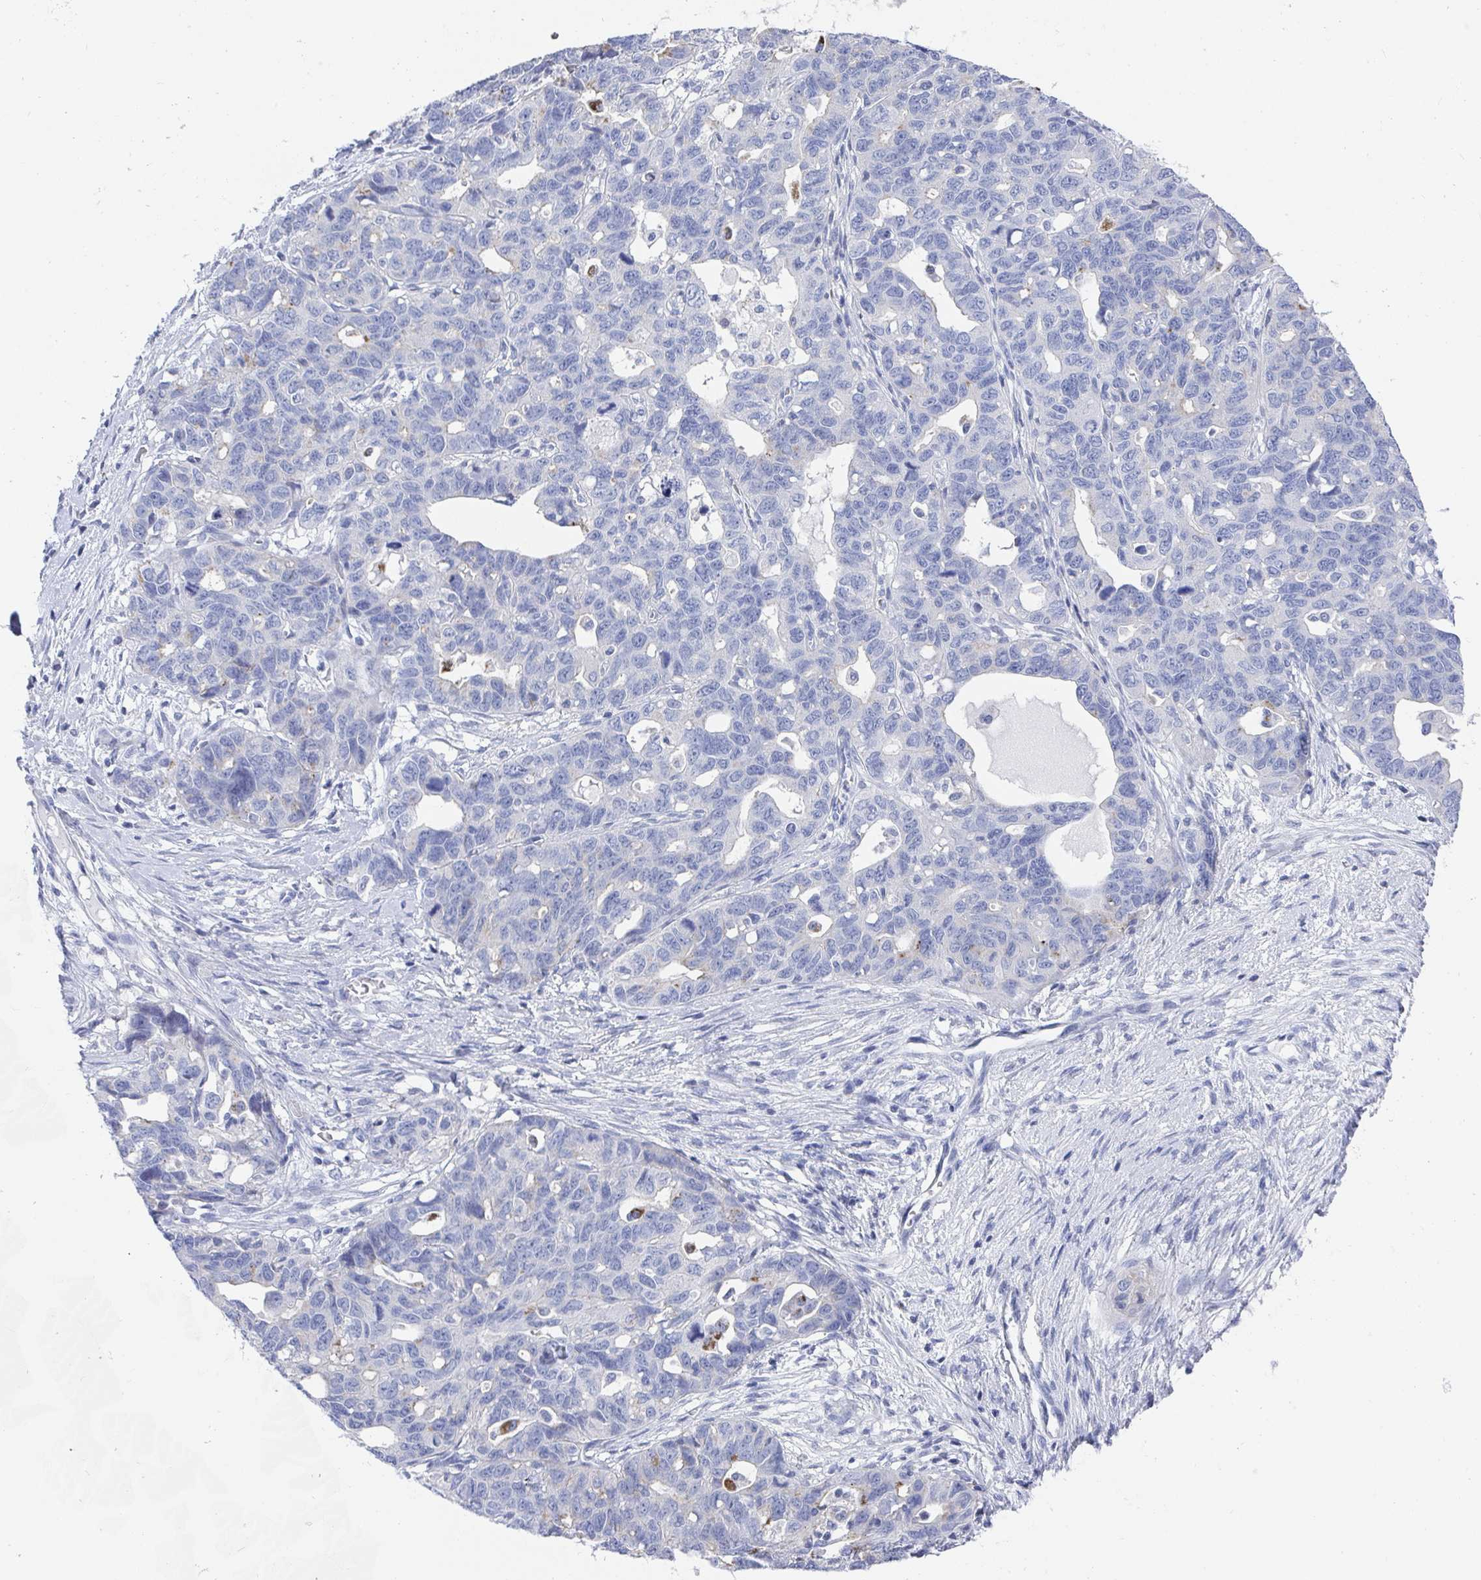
{"staining": {"intensity": "negative", "quantity": "none", "location": "none"}, "tissue": "ovarian cancer", "cell_type": "Tumor cells", "image_type": "cancer", "snomed": [{"axis": "morphology", "description": "Cystadenocarcinoma, serous, NOS"}, {"axis": "topography", "description": "Ovary"}], "caption": "Protein analysis of ovarian serous cystadenocarcinoma exhibits no significant staining in tumor cells.", "gene": "ZFP82", "patient": {"sex": "female", "age": 69}}